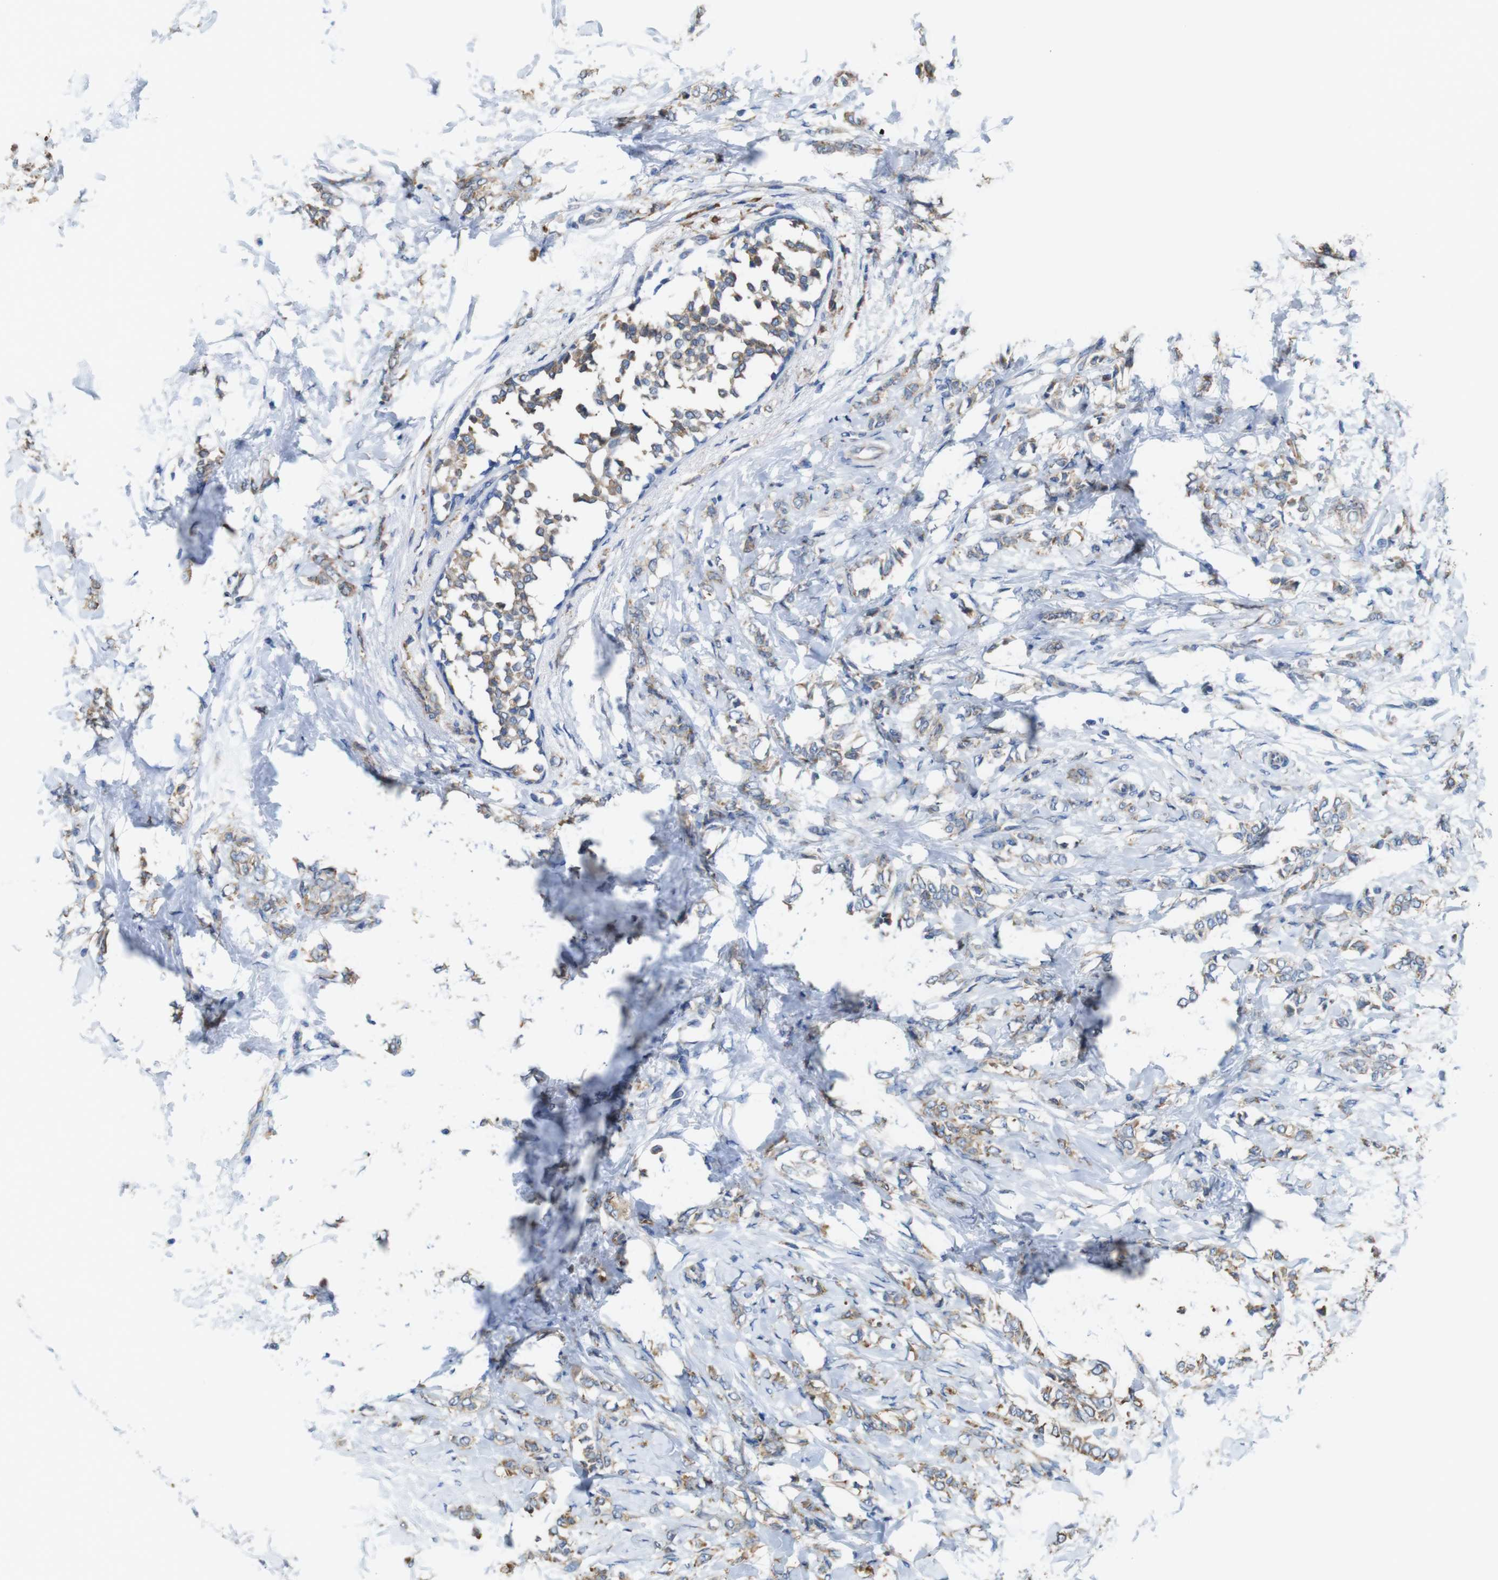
{"staining": {"intensity": "weak", "quantity": ">75%", "location": "cytoplasmic/membranous"}, "tissue": "breast cancer", "cell_type": "Tumor cells", "image_type": "cancer", "snomed": [{"axis": "morphology", "description": "Lobular carcinoma, in situ"}, {"axis": "morphology", "description": "Lobular carcinoma"}, {"axis": "topography", "description": "Breast"}], "caption": "Breast cancer stained with a brown dye shows weak cytoplasmic/membranous positive positivity in about >75% of tumor cells.", "gene": "UGGT1", "patient": {"sex": "female", "age": 41}}